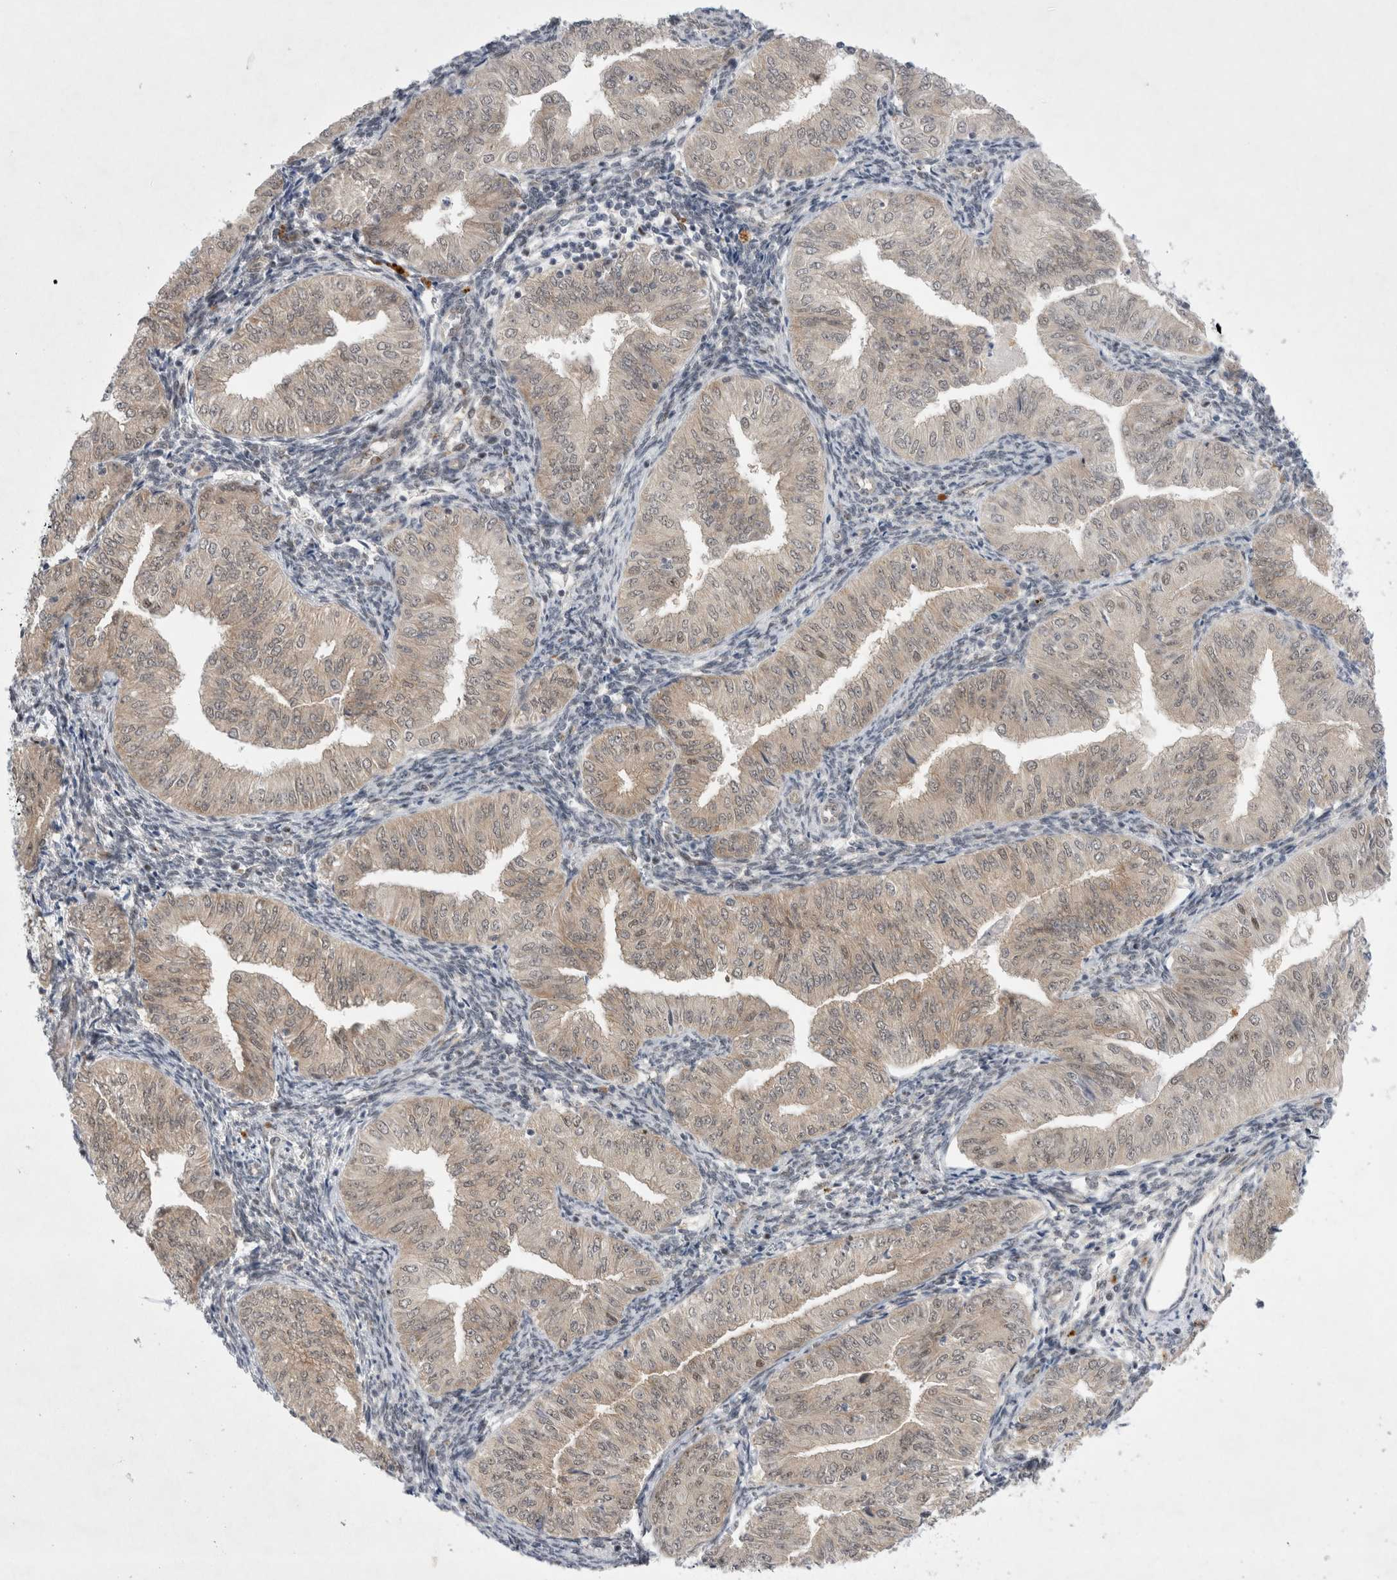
{"staining": {"intensity": "weak", "quantity": "<25%", "location": "cytoplasmic/membranous,nuclear"}, "tissue": "endometrial cancer", "cell_type": "Tumor cells", "image_type": "cancer", "snomed": [{"axis": "morphology", "description": "Normal tissue, NOS"}, {"axis": "morphology", "description": "Adenocarcinoma, NOS"}, {"axis": "topography", "description": "Endometrium"}], "caption": "DAB immunohistochemical staining of endometrial cancer shows no significant expression in tumor cells.", "gene": "WIPF2", "patient": {"sex": "female", "age": 53}}